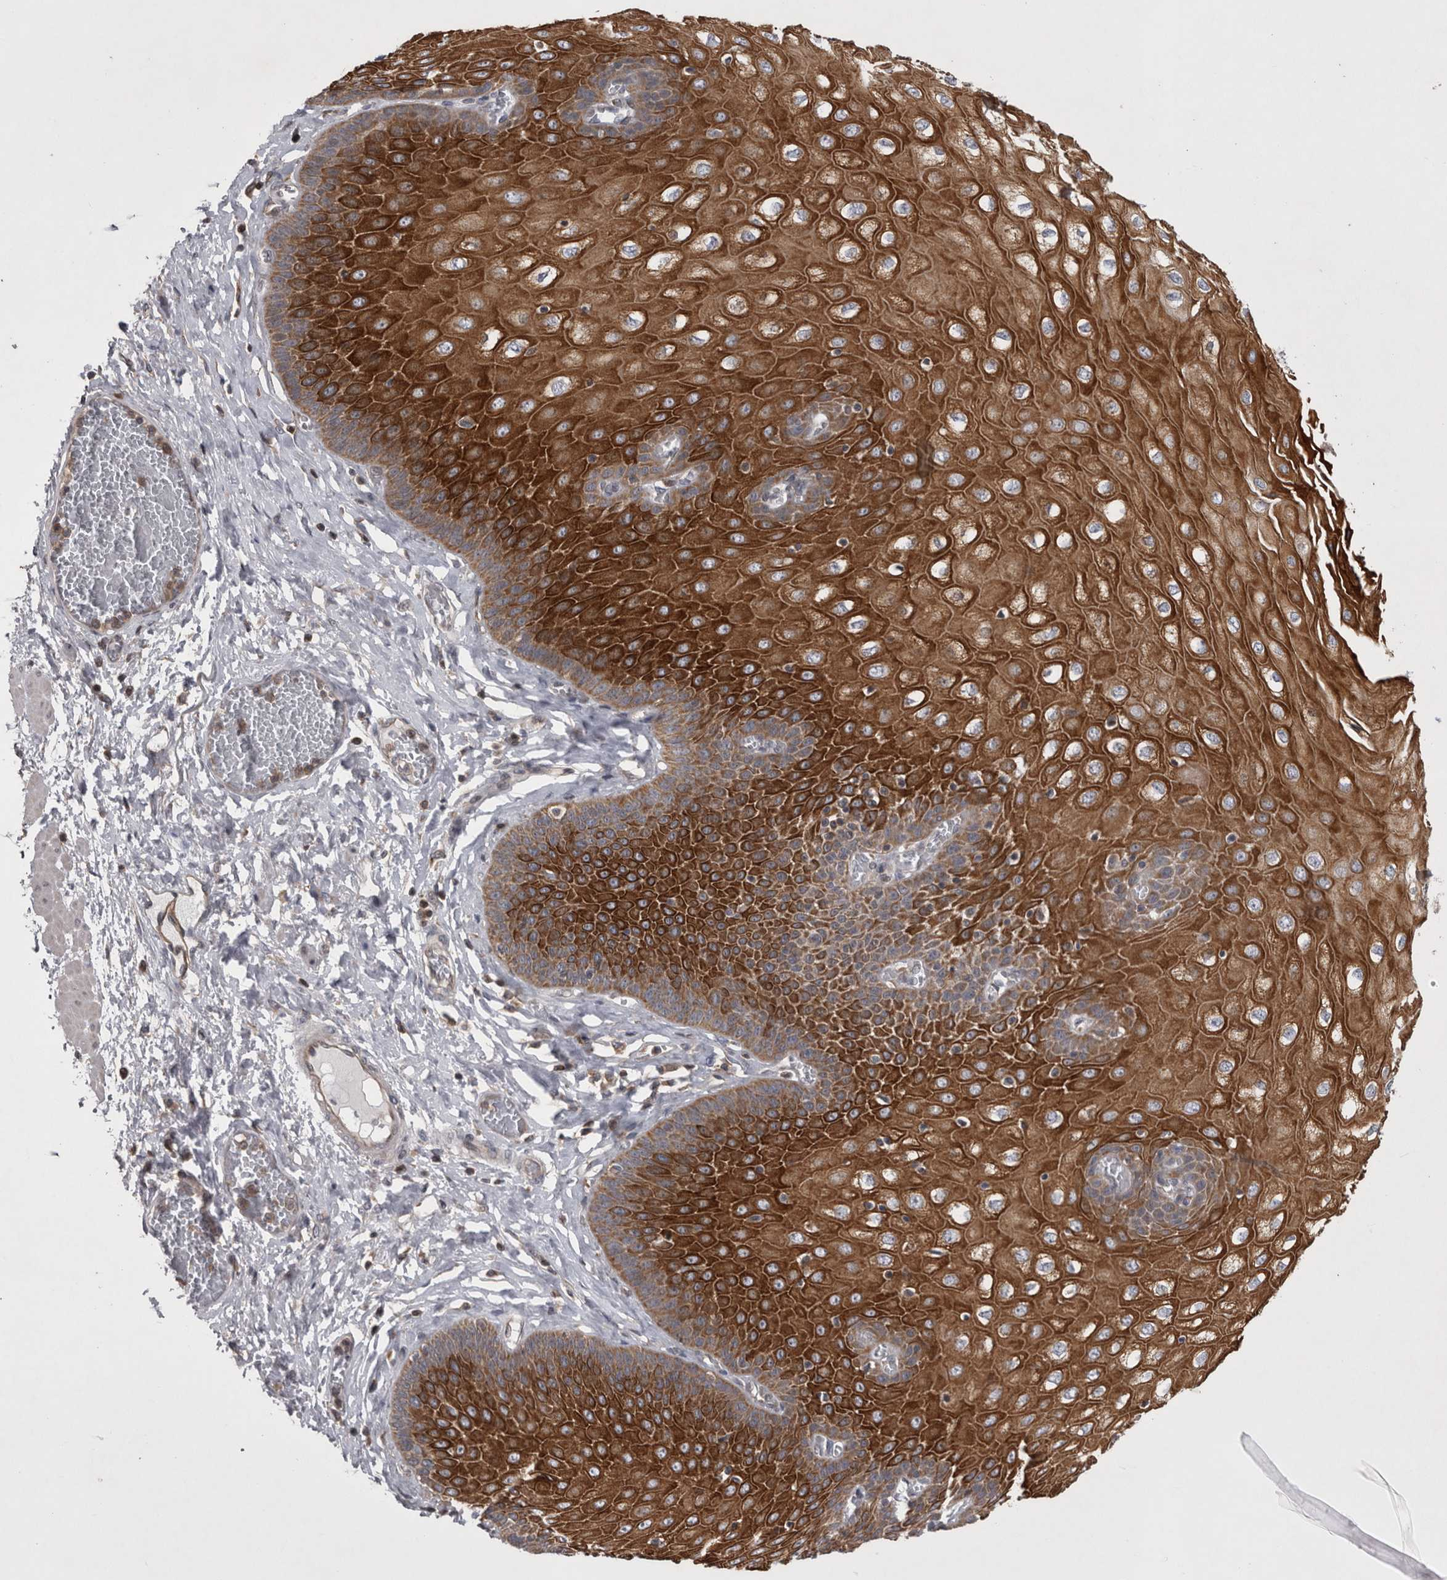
{"staining": {"intensity": "strong", "quantity": ">75%", "location": "cytoplasmic/membranous"}, "tissue": "esophagus", "cell_type": "Squamous epithelial cells", "image_type": "normal", "snomed": [{"axis": "morphology", "description": "Normal tissue, NOS"}, {"axis": "topography", "description": "Esophagus"}], "caption": "The photomicrograph shows staining of benign esophagus, revealing strong cytoplasmic/membranous protein expression (brown color) within squamous epithelial cells.", "gene": "TSPOAP1", "patient": {"sex": "male", "age": 60}}